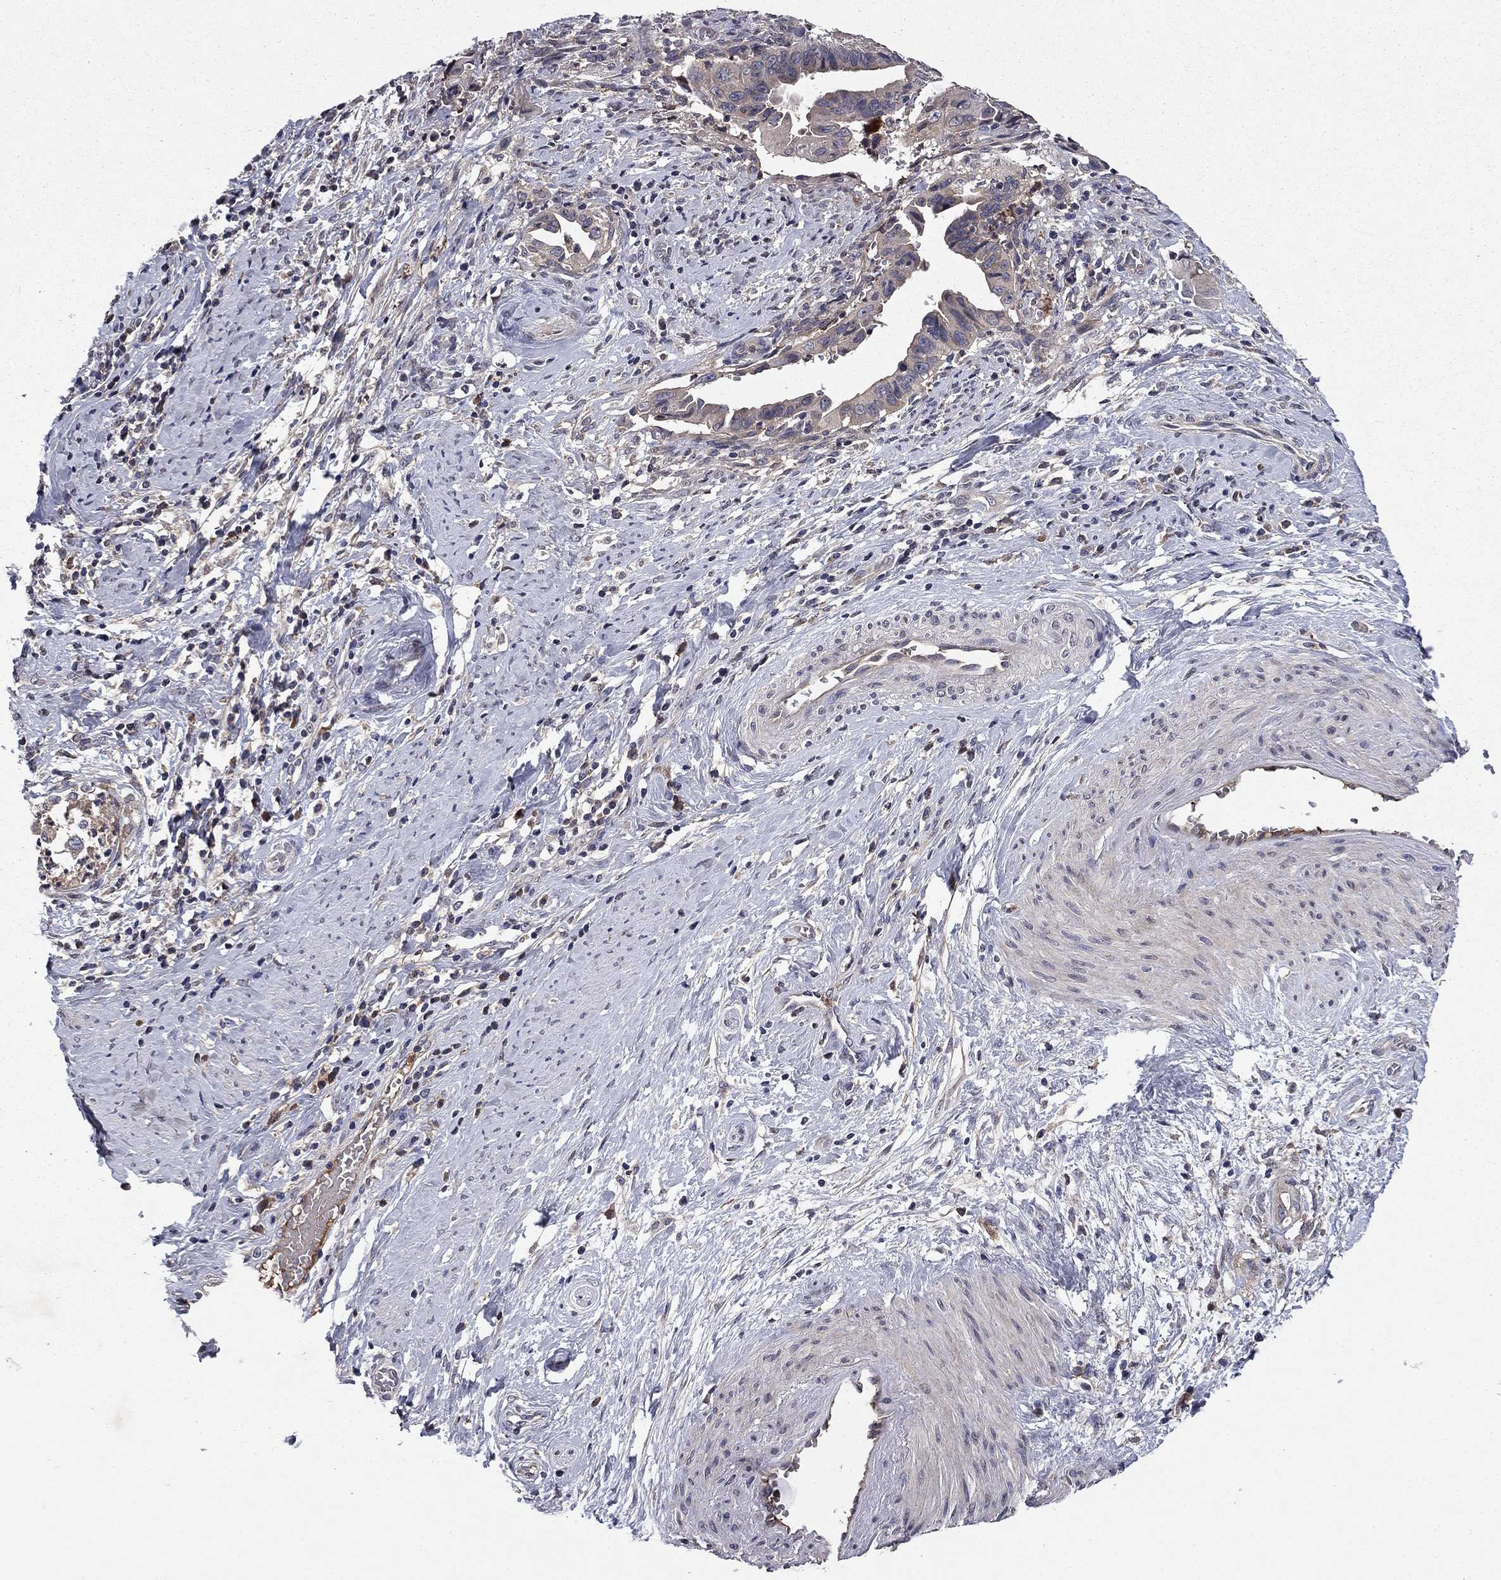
{"staining": {"intensity": "negative", "quantity": "none", "location": "none"}, "tissue": "cervical cancer", "cell_type": "Tumor cells", "image_type": "cancer", "snomed": [{"axis": "morphology", "description": "Adenocarcinoma, NOS"}, {"axis": "topography", "description": "Cervix"}], "caption": "This is an immunohistochemistry (IHC) micrograph of adenocarcinoma (cervical). There is no positivity in tumor cells.", "gene": "PROS1", "patient": {"sex": "female", "age": 42}}